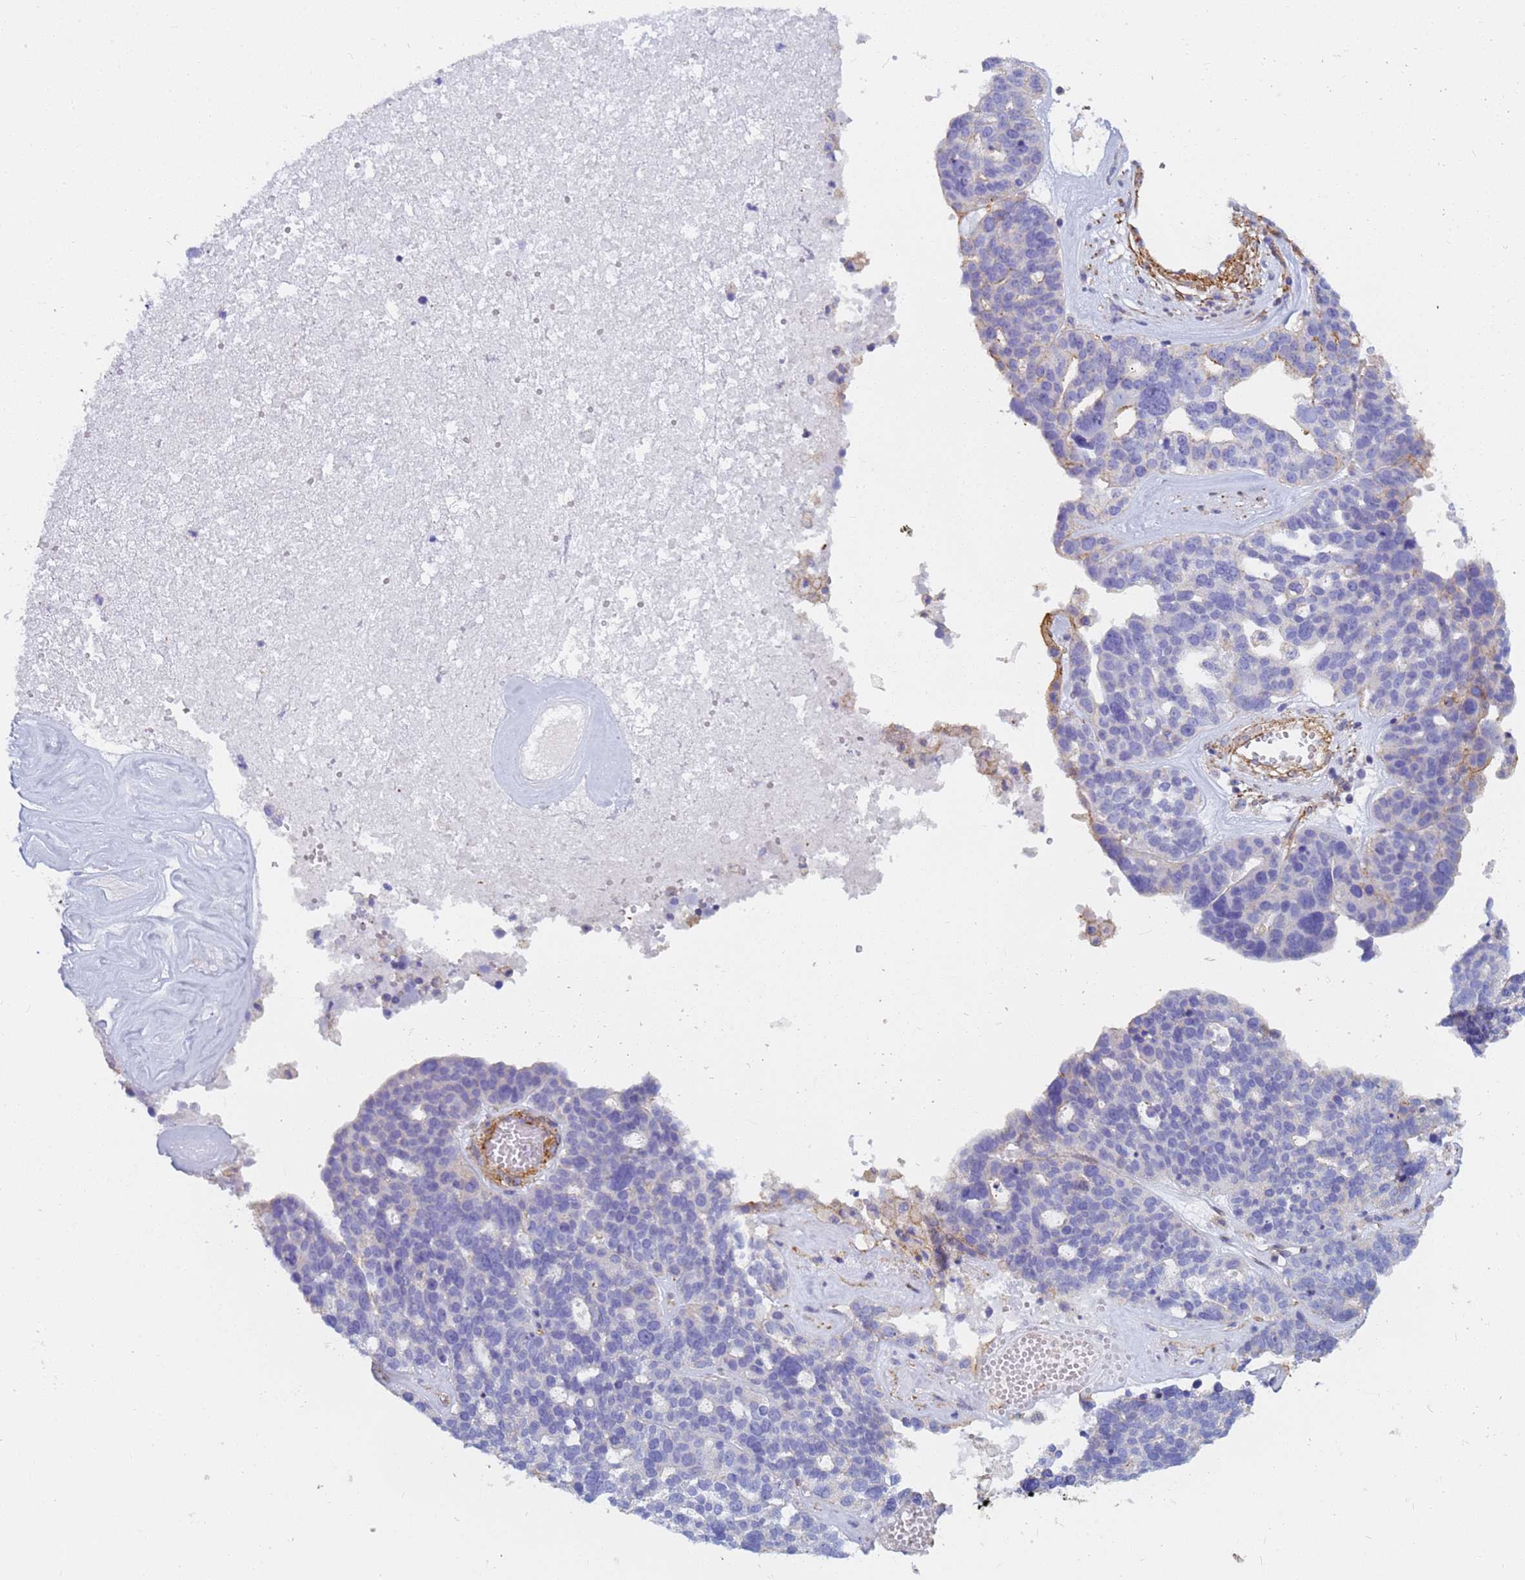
{"staining": {"intensity": "negative", "quantity": "none", "location": "none"}, "tissue": "ovarian cancer", "cell_type": "Tumor cells", "image_type": "cancer", "snomed": [{"axis": "morphology", "description": "Cystadenocarcinoma, serous, NOS"}, {"axis": "topography", "description": "Ovary"}], "caption": "Tumor cells show no significant protein positivity in serous cystadenocarcinoma (ovarian).", "gene": "TPM1", "patient": {"sex": "female", "age": 59}}